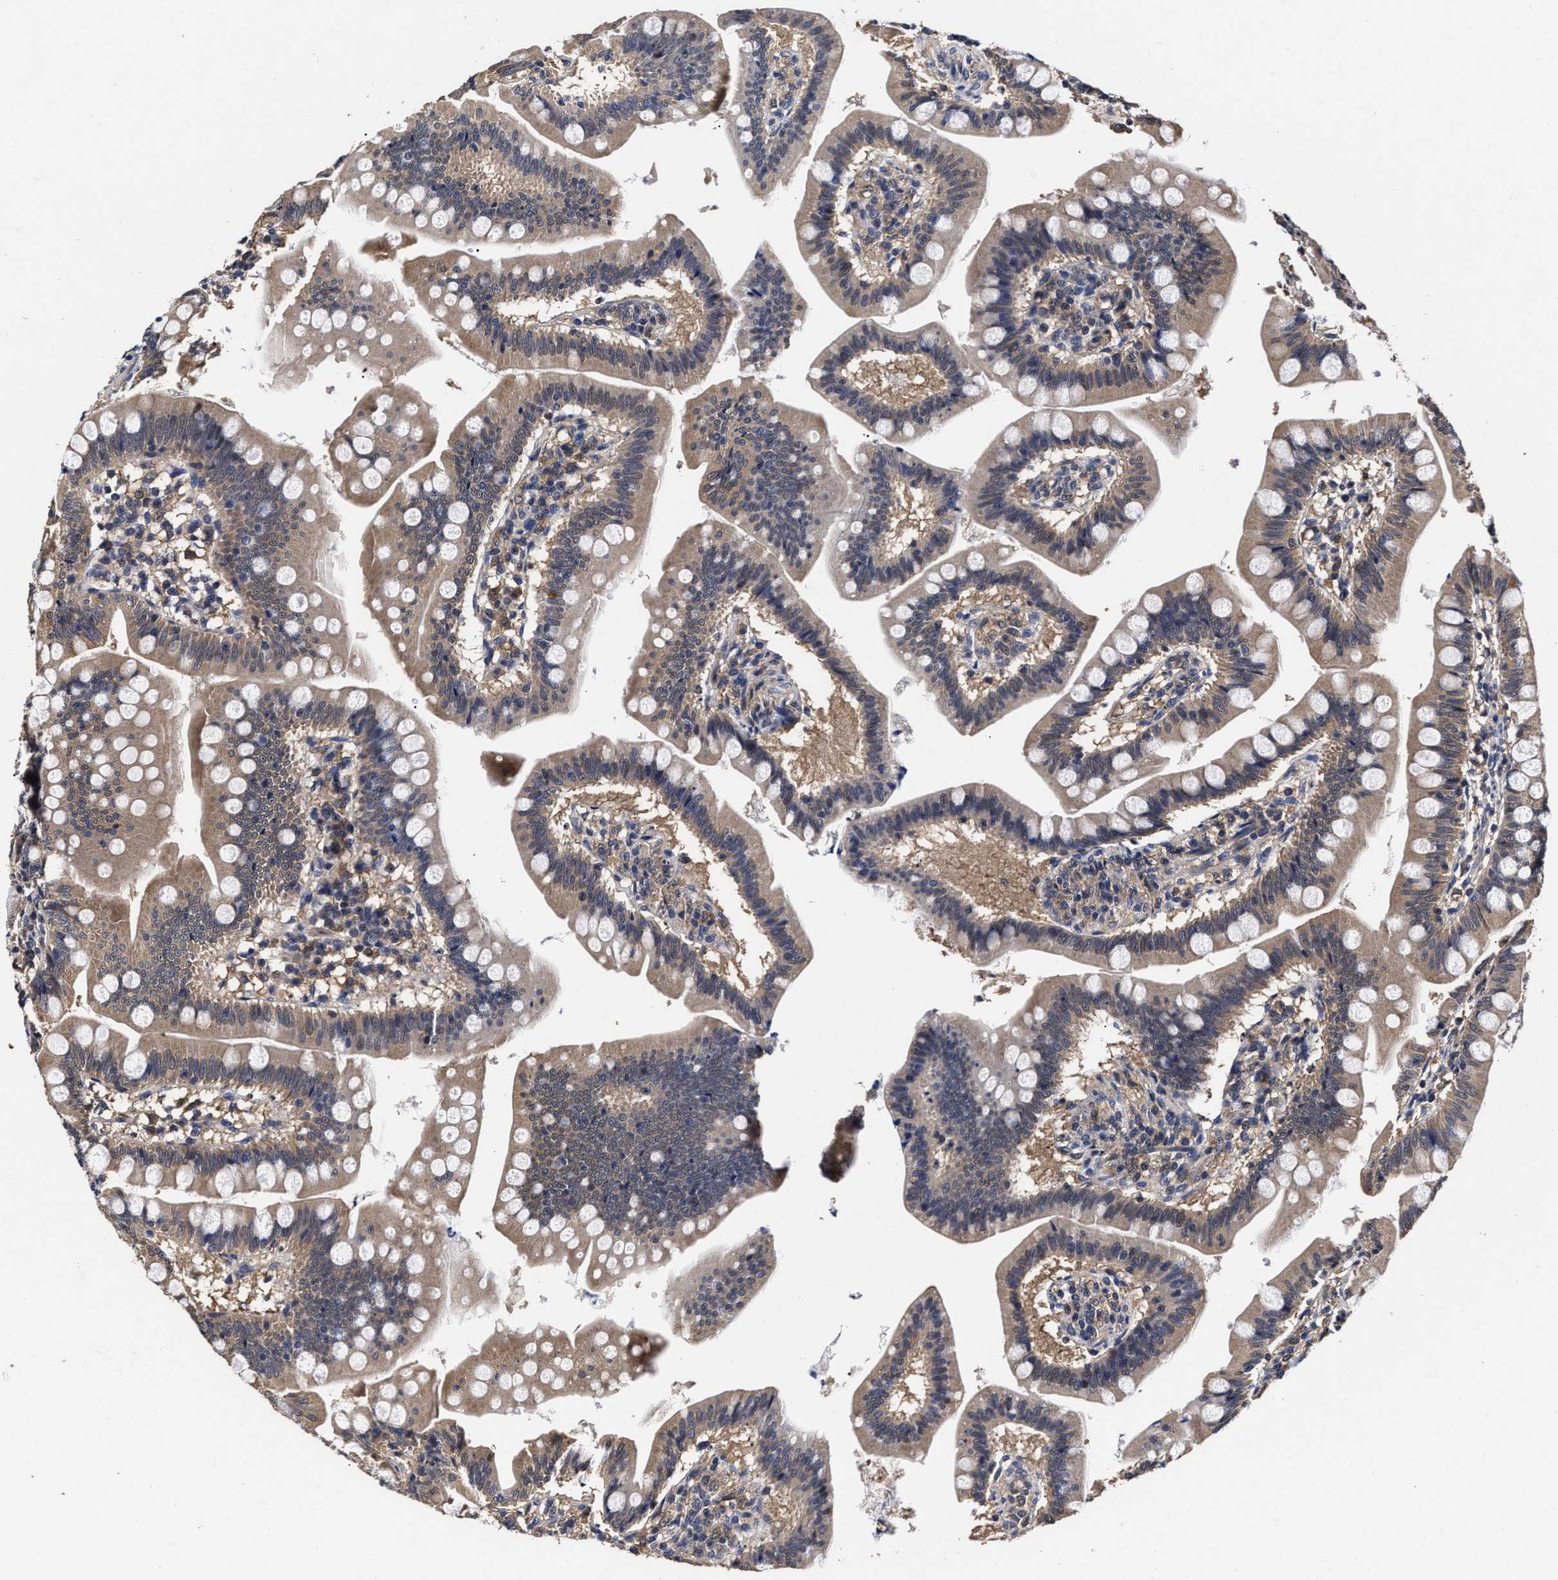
{"staining": {"intensity": "moderate", "quantity": ">75%", "location": "cytoplasmic/membranous"}, "tissue": "small intestine", "cell_type": "Glandular cells", "image_type": "normal", "snomed": [{"axis": "morphology", "description": "Normal tissue, NOS"}, {"axis": "topography", "description": "Small intestine"}], "caption": "An image of small intestine stained for a protein reveals moderate cytoplasmic/membranous brown staining in glandular cells. The protein is shown in brown color, while the nuclei are stained blue.", "gene": "SOCS5", "patient": {"sex": "male", "age": 7}}